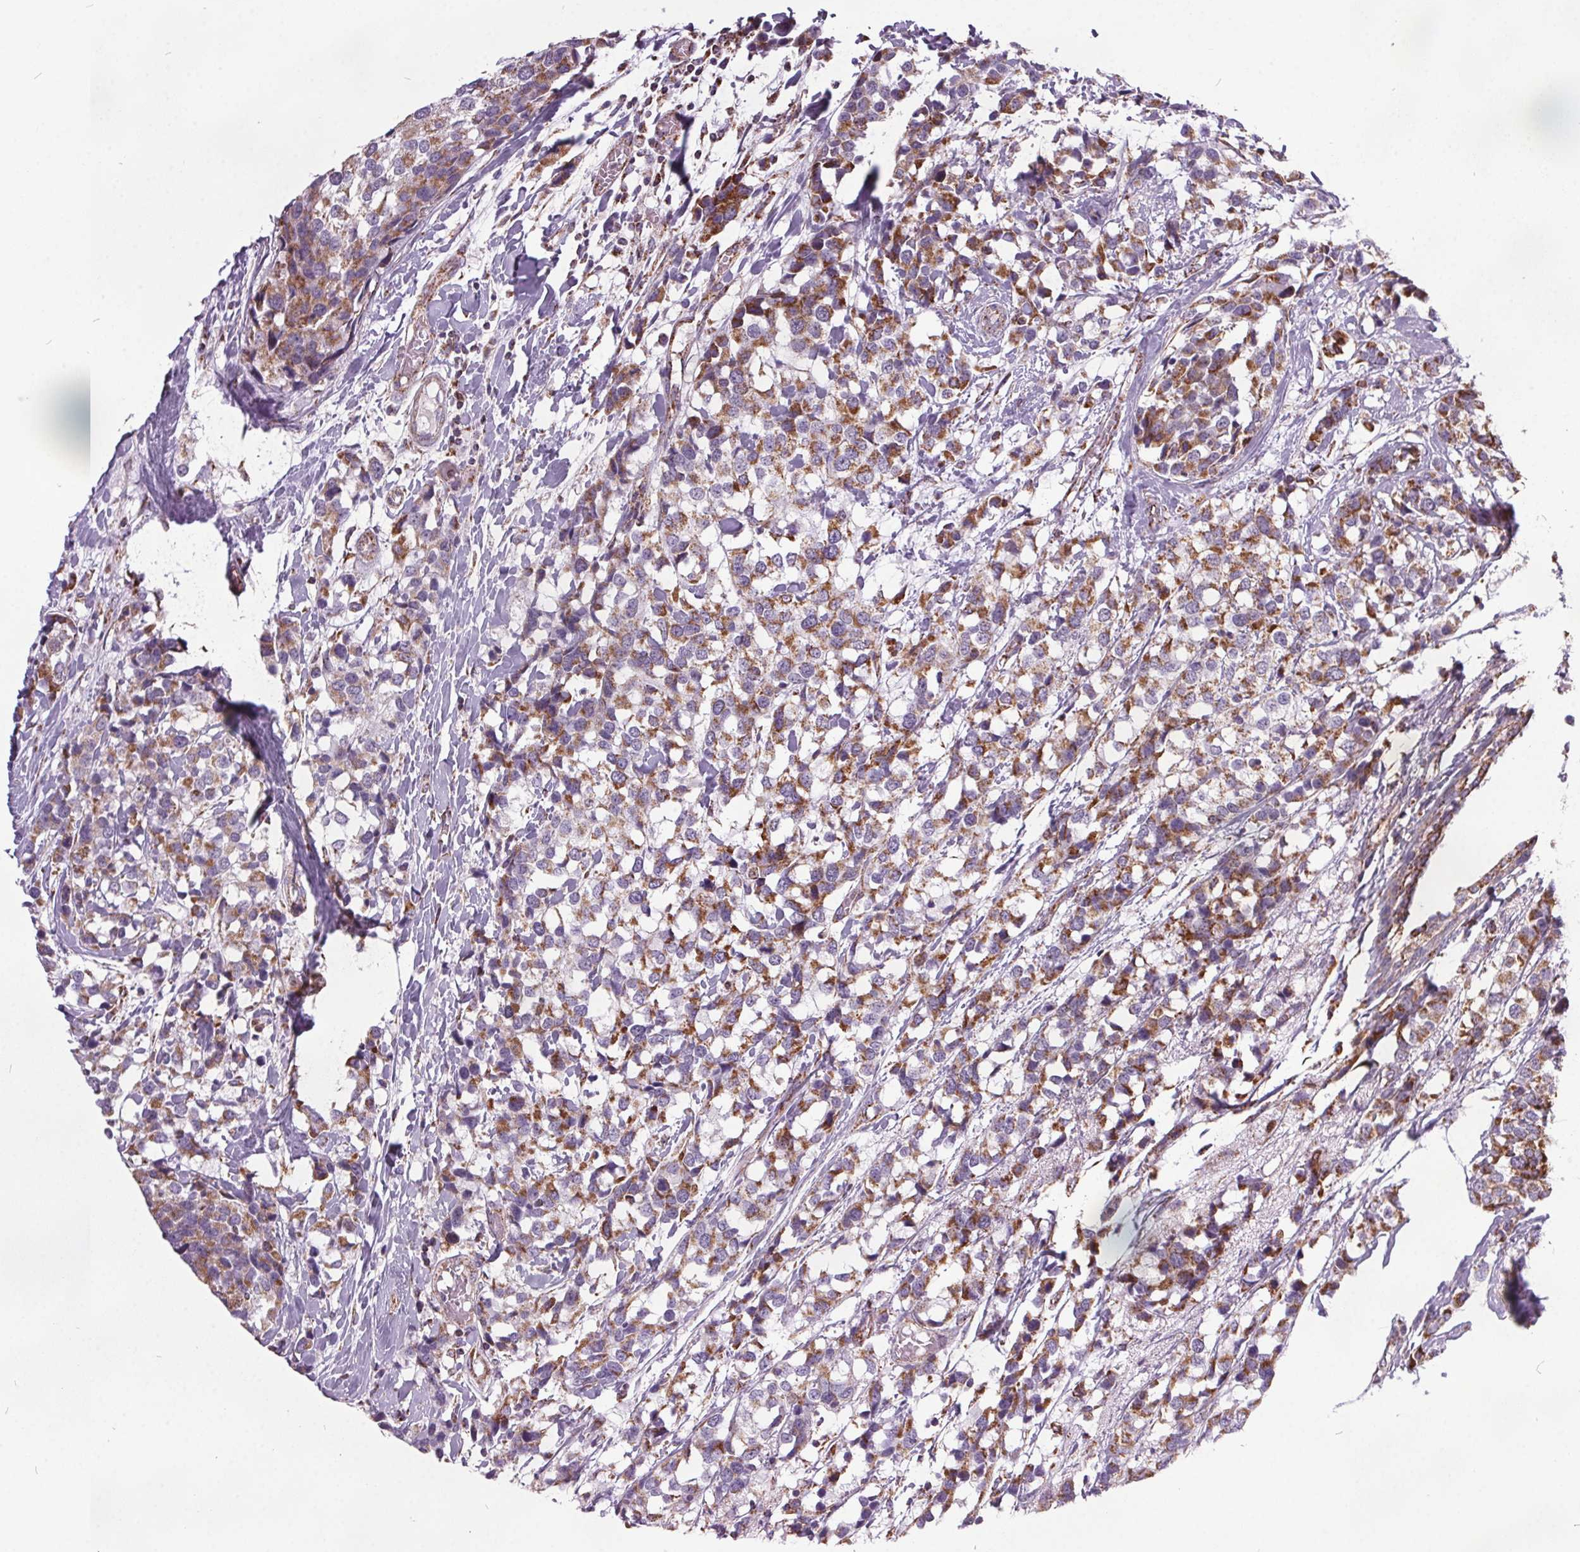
{"staining": {"intensity": "moderate", "quantity": ">75%", "location": "cytoplasmic/membranous"}, "tissue": "breast cancer", "cell_type": "Tumor cells", "image_type": "cancer", "snomed": [{"axis": "morphology", "description": "Lobular carcinoma"}, {"axis": "topography", "description": "Breast"}], "caption": "High-power microscopy captured an IHC micrograph of breast cancer (lobular carcinoma), revealing moderate cytoplasmic/membranous staining in approximately >75% of tumor cells.", "gene": "NDUFS6", "patient": {"sex": "female", "age": 59}}